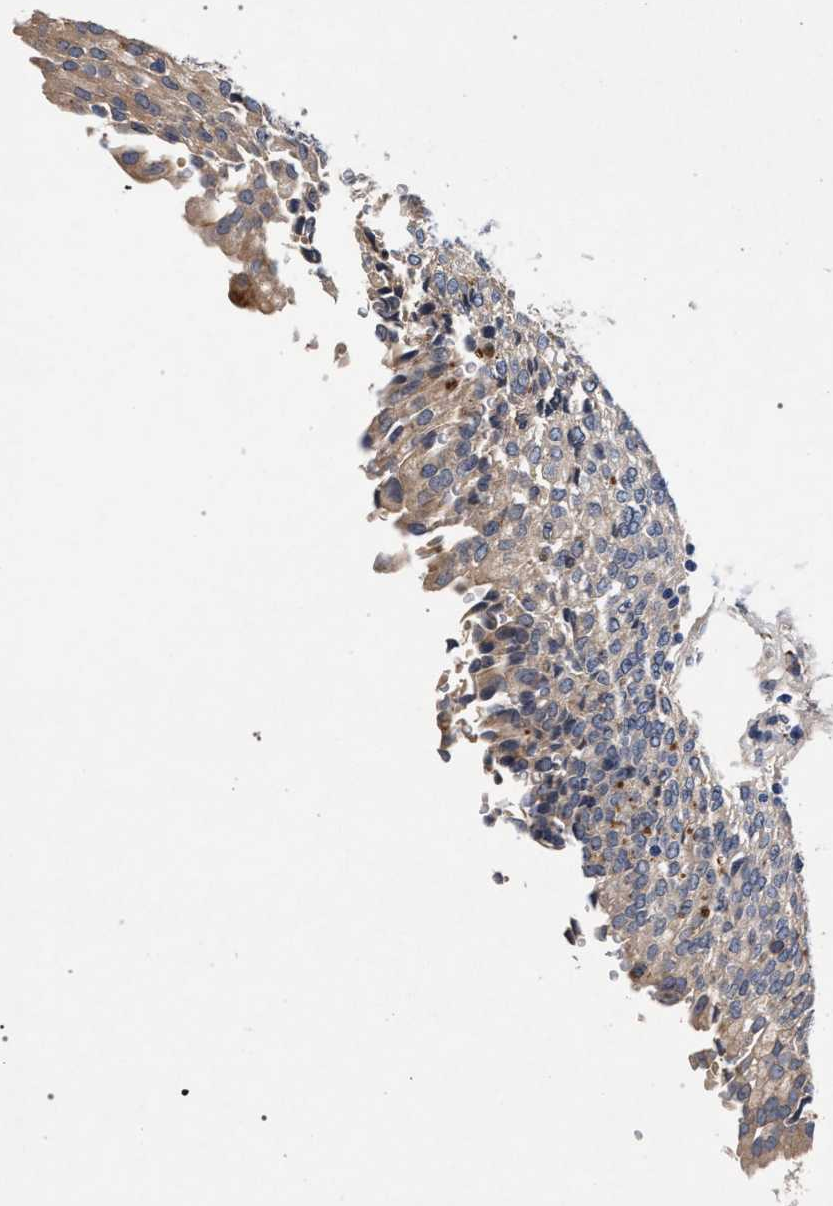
{"staining": {"intensity": "weak", "quantity": ">75%", "location": "cytoplasmic/membranous"}, "tissue": "urinary bladder", "cell_type": "Urothelial cells", "image_type": "normal", "snomed": [{"axis": "morphology", "description": "Urothelial carcinoma, High grade"}, {"axis": "topography", "description": "Urinary bladder"}], "caption": "Immunohistochemistry of benign human urinary bladder shows low levels of weak cytoplasmic/membranous expression in about >75% of urothelial cells. (brown staining indicates protein expression, while blue staining denotes nuclei).", "gene": "NEK7", "patient": {"sex": "male", "age": 46}}